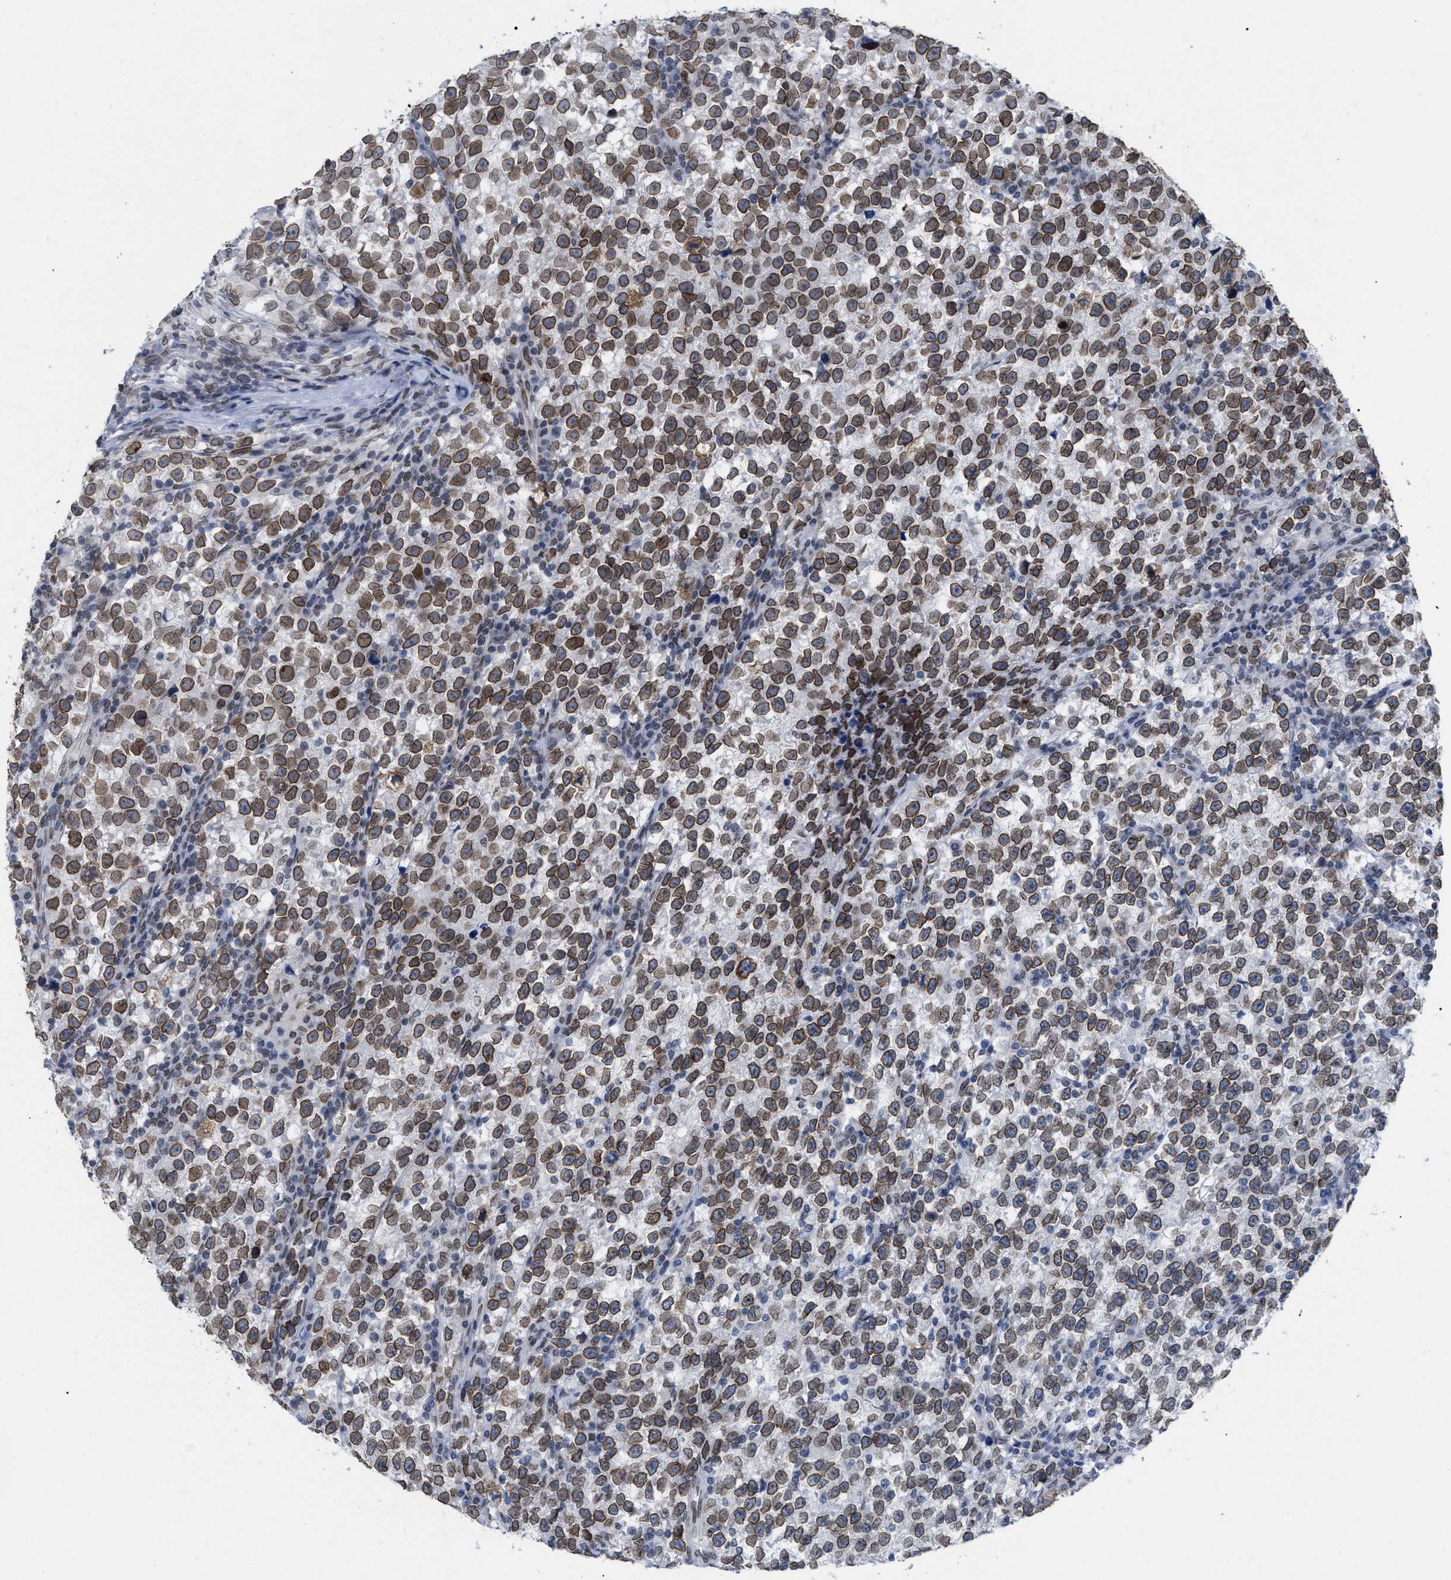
{"staining": {"intensity": "moderate", "quantity": ">75%", "location": "cytoplasmic/membranous,nuclear"}, "tissue": "testis cancer", "cell_type": "Tumor cells", "image_type": "cancer", "snomed": [{"axis": "morphology", "description": "Normal tissue, NOS"}, {"axis": "morphology", "description": "Seminoma, NOS"}, {"axis": "topography", "description": "Testis"}], "caption": "High-power microscopy captured an immunohistochemistry (IHC) image of seminoma (testis), revealing moderate cytoplasmic/membranous and nuclear positivity in about >75% of tumor cells.", "gene": "TPR", "patient": {"sex": "male", "age": 43}}